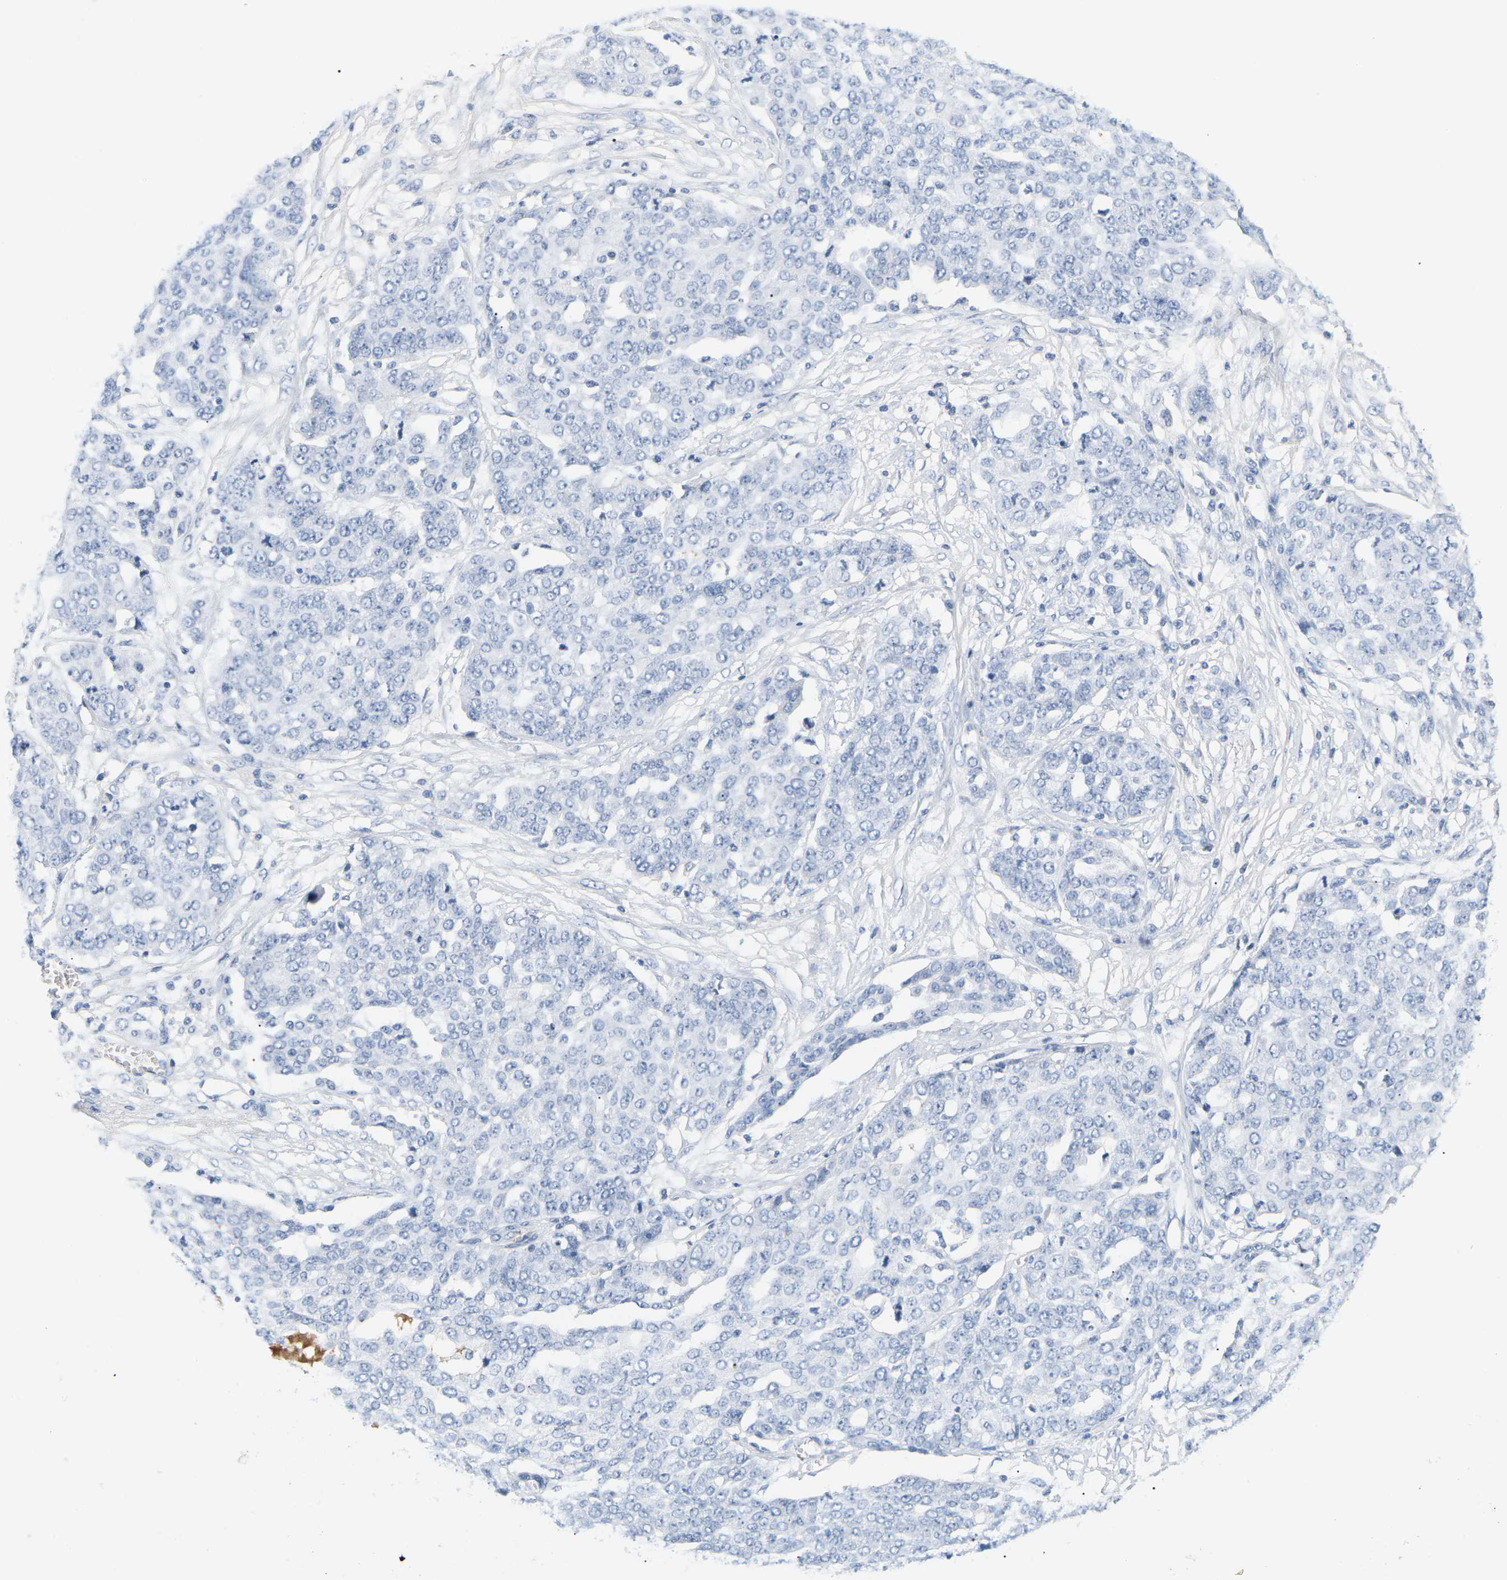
{"staining": {"intensity": "negative", "quantity": "none", "location": "none"}, "tissue": "ovarian cancer", "cell_type": "Tumor cells", "image_type": "cancer", "snomed": [{"axis": "morphology", "description": "Cystadenocarcinoma, serous, NOS"}, {"axis": "topography", "description": "Soft tissue"}, {"axis": "topography", "description": "Ovary"}], "caption": "This is an immunohistochemistry photomicrograph of human ovarian serous cystadenocarcinoma. There is no expression in tumor cells.", "gene": "APOB", "patient": {"sex": "female", "age": 57}}